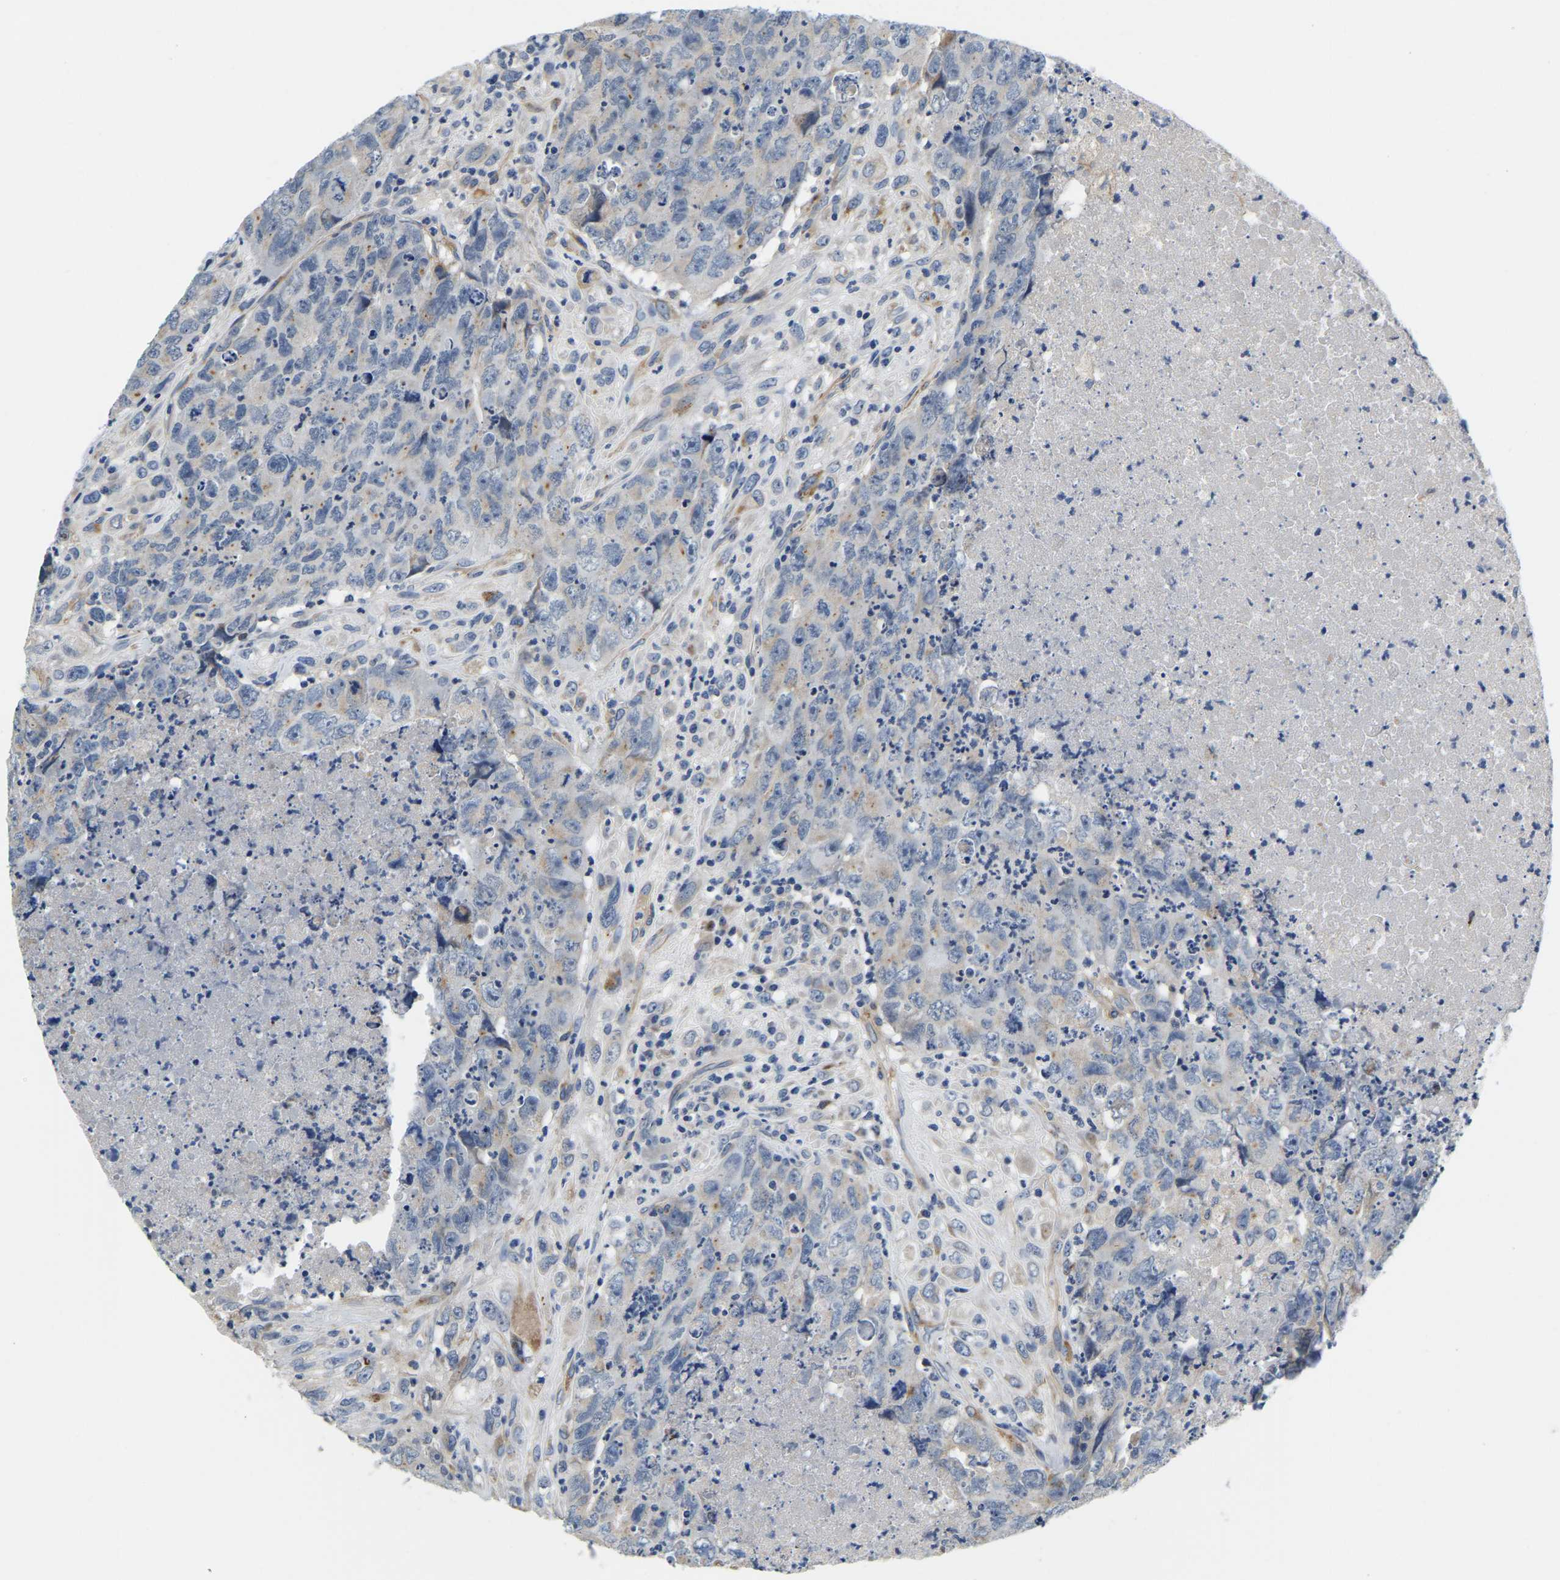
{"staining": {"intensity": "negative", "quantity": "none", "location": "none"}, "tissue": "testis cancer", "cell_type": "Tumor cells", "image_type": "cancer", "snomed": [{"axis": "morphology", "description": "Carcinoma, Embryonal, NOS"}, {"axis": "topography", "description": "Testis"}], "caption": "Micrograph shows no protein expression in tumor cells of testis cancer (embryonal carcinoma) tissue.", "gene": "LIAS", "patient": {"sex": "male", "age": 32}}